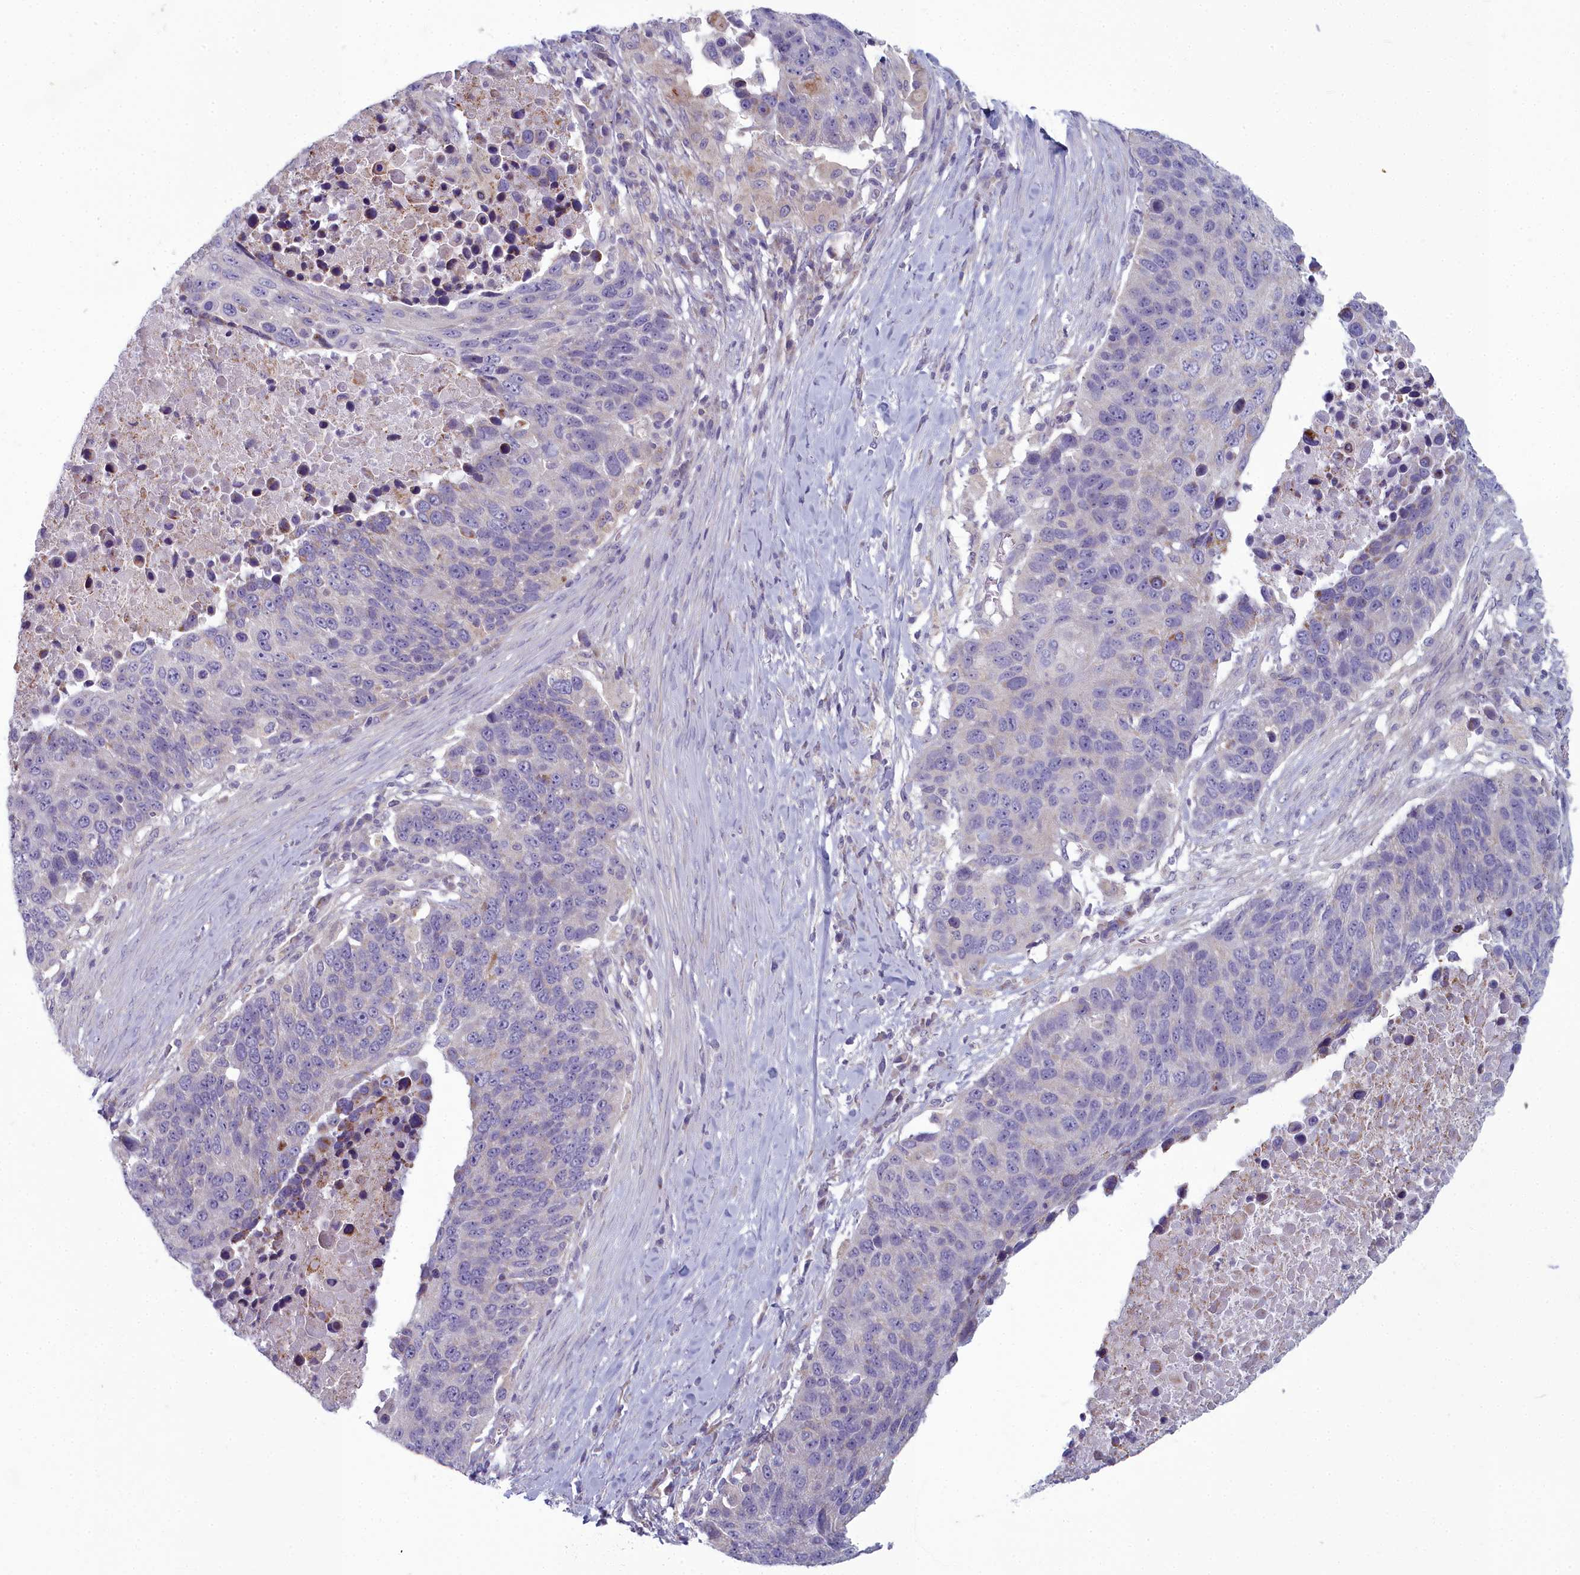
{"staining": {"intensity": "negative", "quantity": "none", "location": "none"}, "tissue": "lung cancer", "cell_type": "Tumor cells", "image_type": "cancer", "snomed": [{"axis": "morphology", "description": "Normal tissue, NOS"}, {"axis": "morphology", "description": "Squamous cell carcinoma, NOS"}, {"axis": "topography", "description": "Lymph node"}, {"axis": "topography", "description": "Lung"}], "caption": "Immunohistochemistry of lung cancer (squamous cell carcinoma) demonstrates no expression in tumor cells.", "gene": "INSYN2A", "patient": {"sex": "male", "age": 66}}